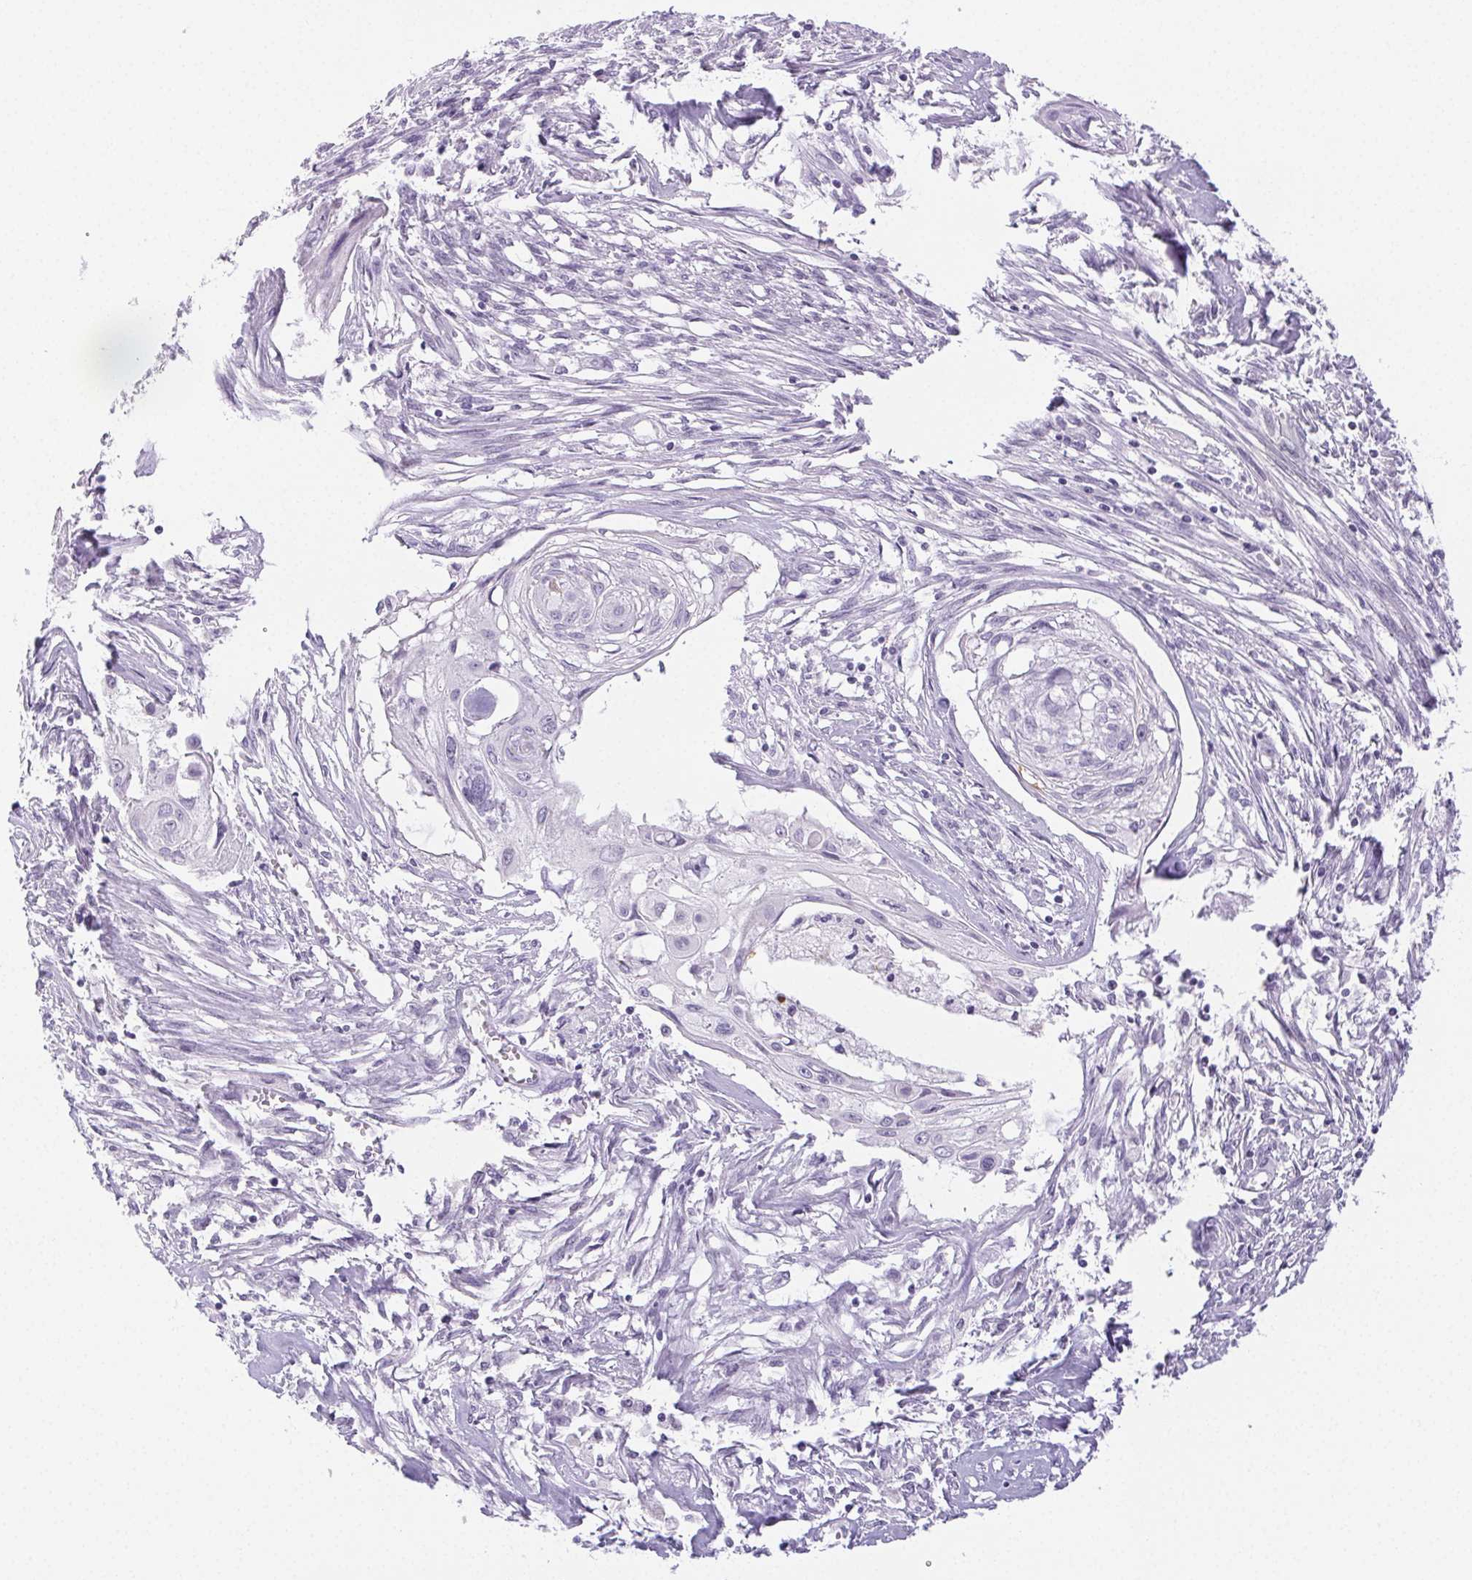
{"staining": {"intensity": "negative", "quantity": "none", "location": "none"}, "tissue": "cervical cancer", "cell_type": "Tumor cells", "image_type": "cancer", "snomed": [{"axis": "morphology", "description": "Squamous cell carcinoma, NOS"}, {"axis": "topography", "description": "Cervix"}], "caption": "This image is of cervical squamous cell carcinoma stained with immunohistochemistry (IHC) to label a protein in brown with the nuclei are counter-stained blue. There is no expression in tumor cells.", "gene": "ST8SIA3", "patient": {"sex": "female", "age": 49}}